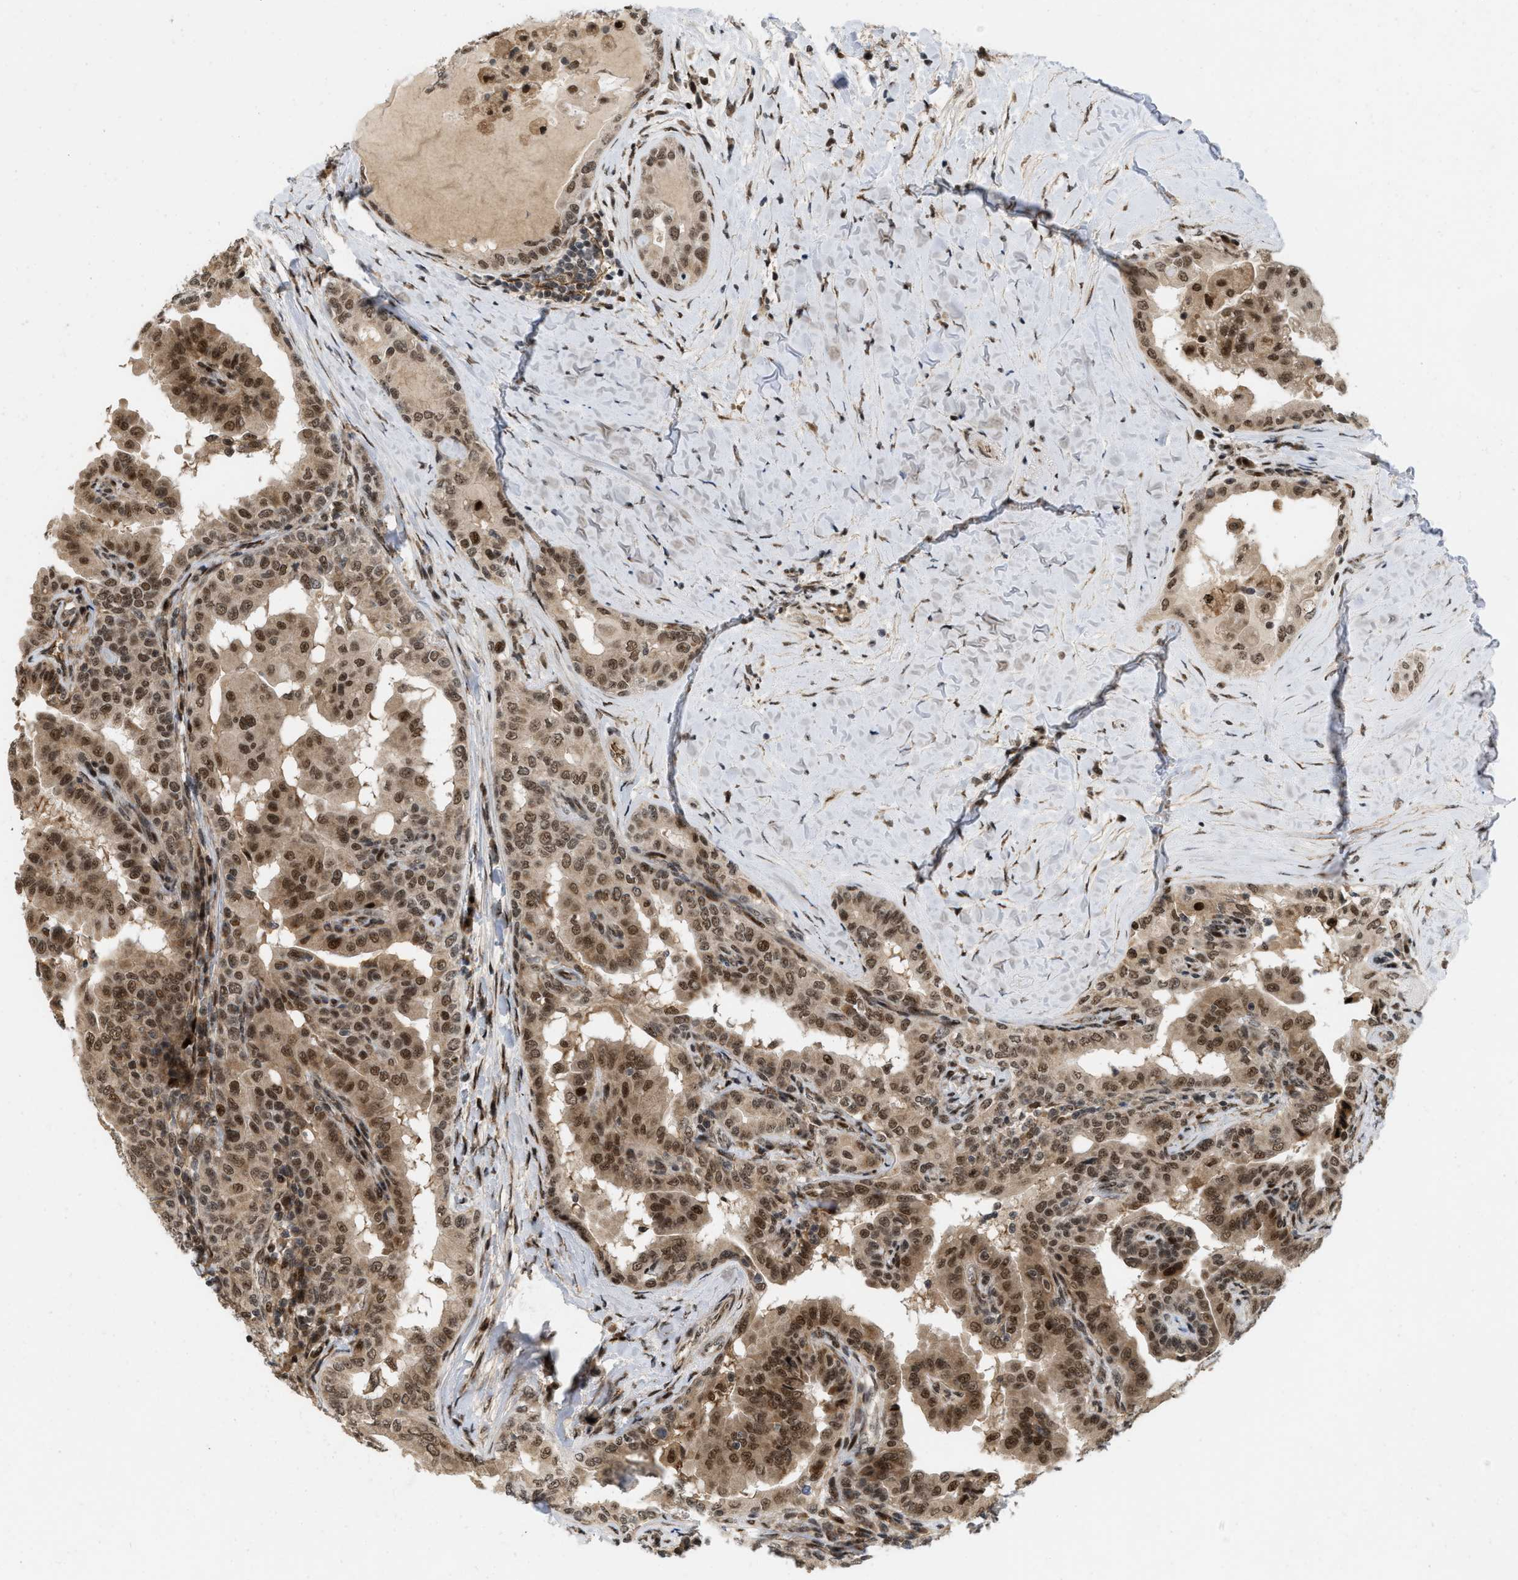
{"staining": {"intensity": "strong", "quantity": ">75%", "location": "nuclear"}, "tissue": "thyroid cancer", "cell_type": "Tumor cells", "image_type": "cancer", "snomed": [{"axis": "morphology", "description": "Papillary adenocarcinoma, NOS"}, {"axis": "topography", "description": "Thyroid gland"}], "caption": "IHC image of human thyroid papillary adenocarcinoma stained for a protein (brown), which reveals high levels of strong nuclear positivity in about >75% of tumor cells.", "gene": "ANKRD11", "patient": {"sex": "male", "age": 33}}